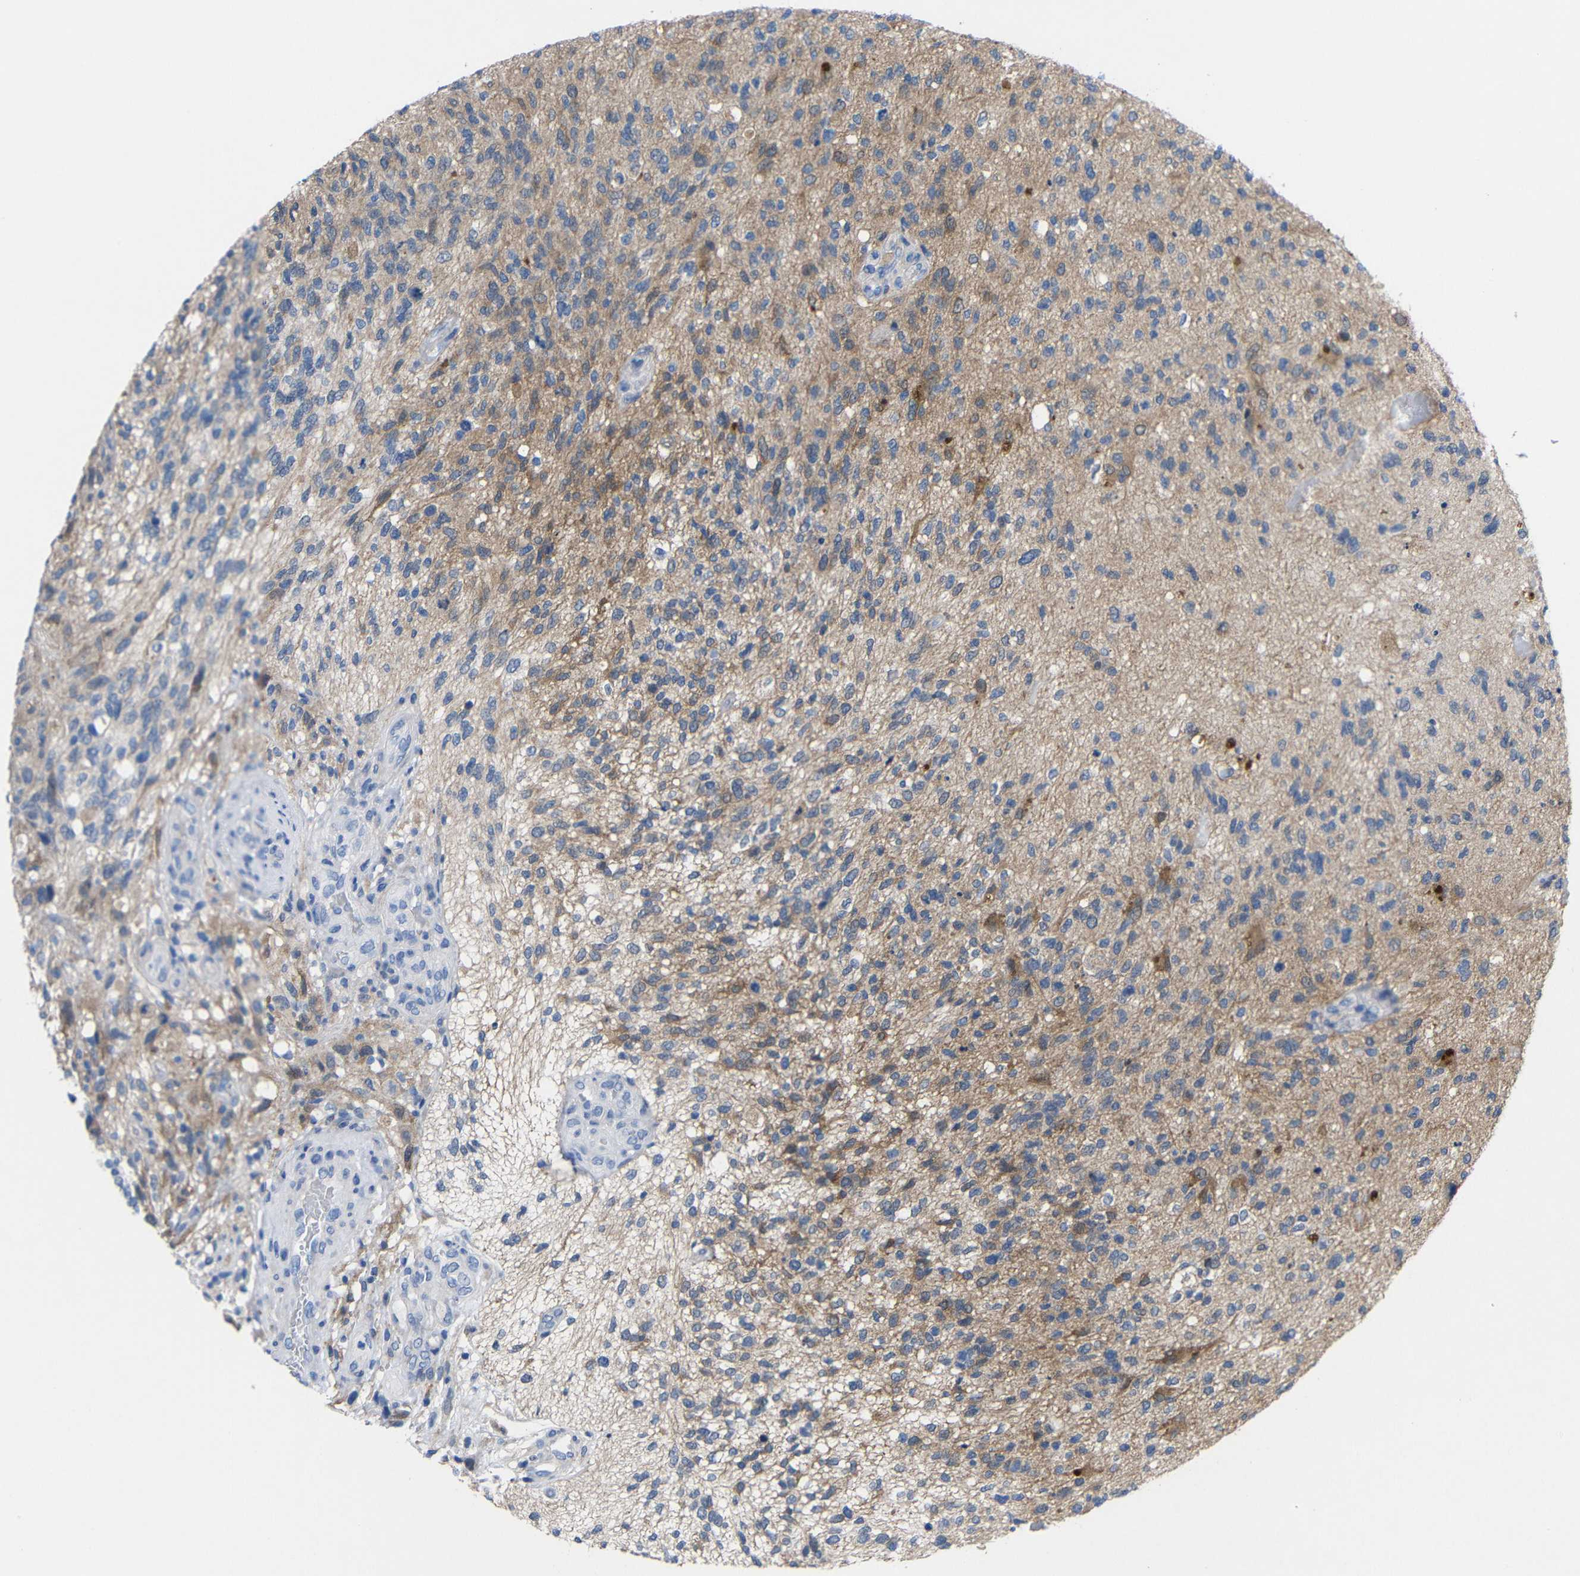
{"staining": {"intensity": "weak", "quantity": "25%-75%", "location": "cytoplasmic/membranous"}, "tissue": "glioma", "cell_type": "Tumor cells", "image_type": "cancer", "snomed": [{"axis": "morphology", "description": "Normal tissue, NOS"}, {"axis": "morphology", "description": "Glioma, malignant, High grade"}, {"axis": "topography", "description": "Cerebral cortex"}], "caption": "Glioma stained with DAB IHC displays low levels of weak cytoplasmic/membranous staining in about 25%-75% of tumor cells.", "gene": "PEBP1", "patient": {"sex": "male", "age": 75}}